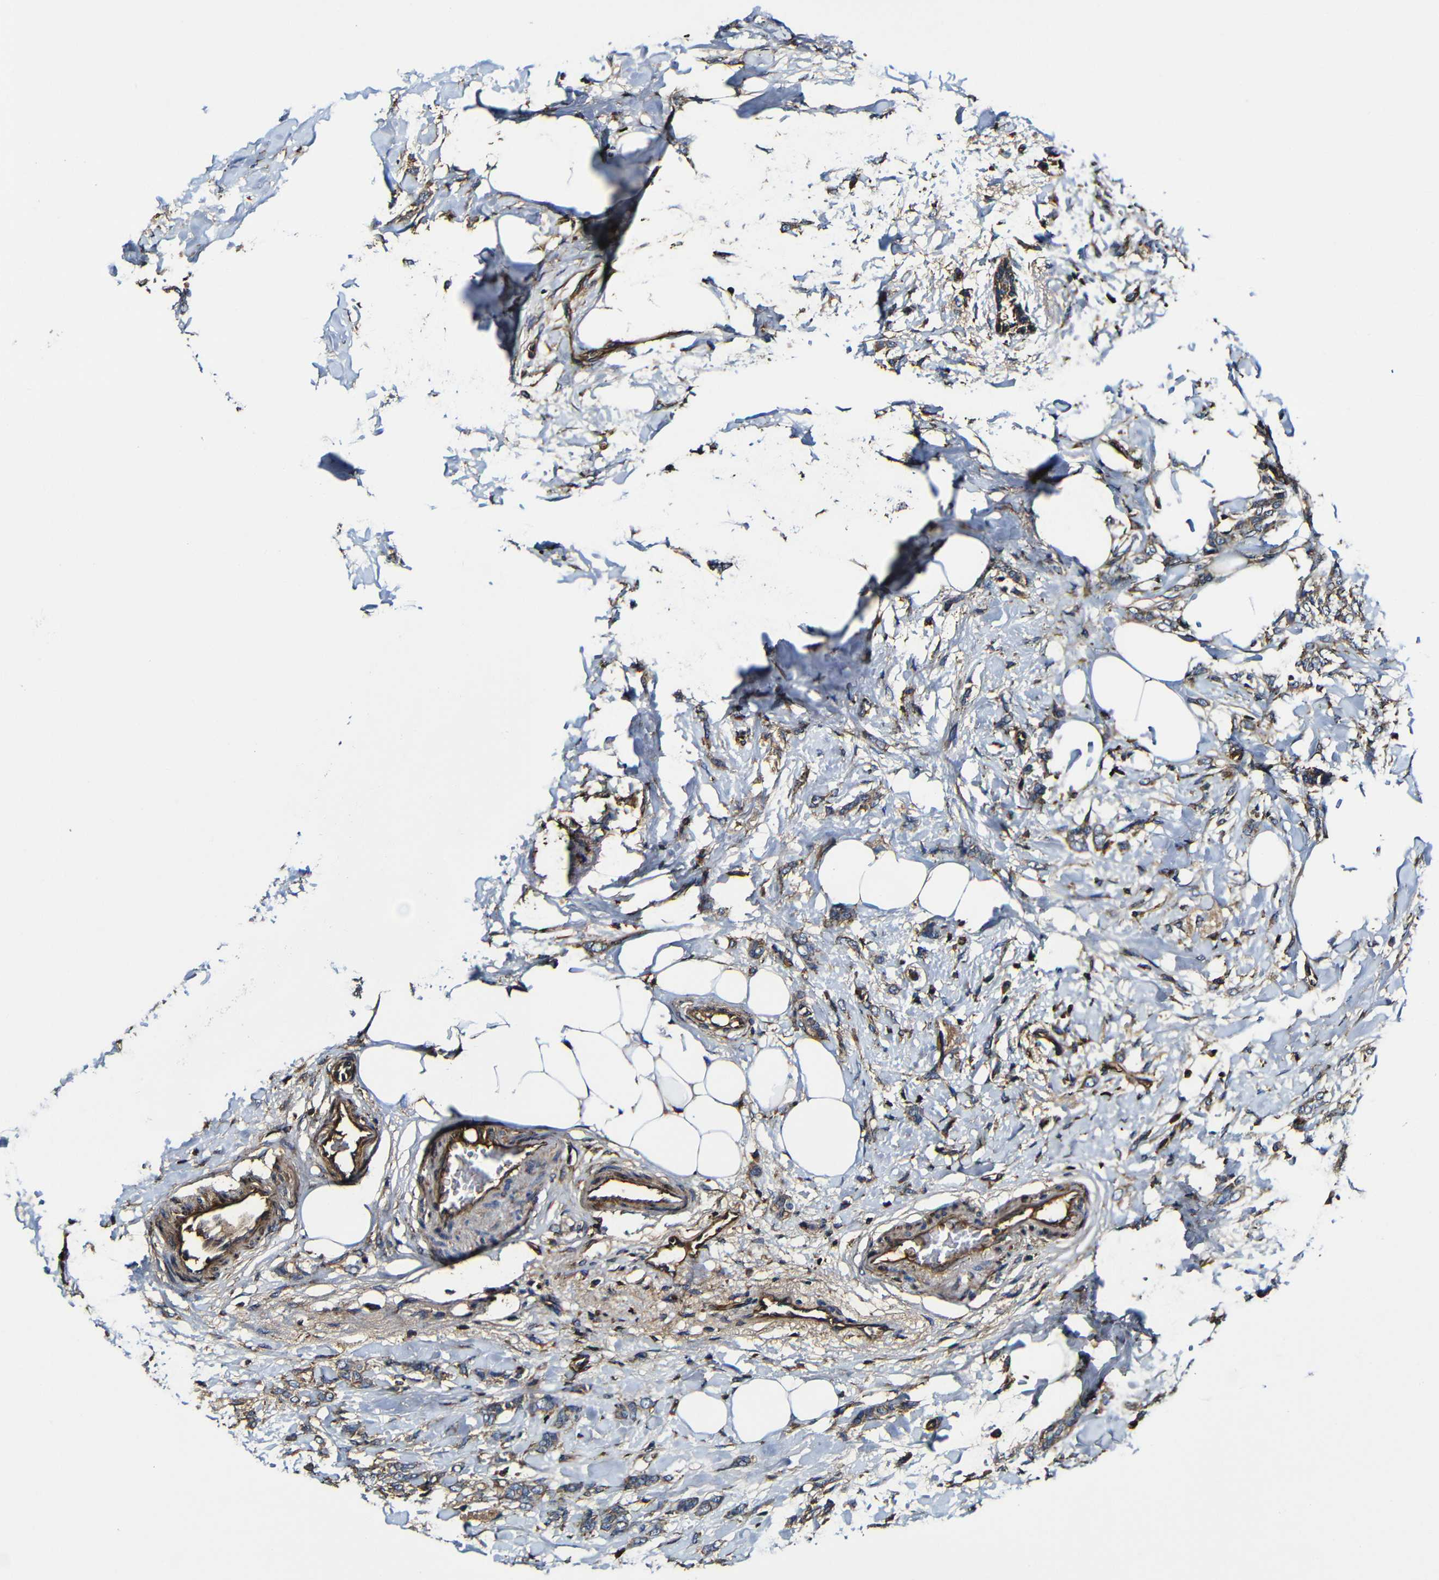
{"staining": {"intensity": "moderate", "quantity": "25%-75%", "location": "cytoplasmic/membranous"}, "tissue": "breast cancer", "cell_type": "Tumor cells", "image_type": "cancer", "snomed": [{"axis": "morphology", "description": "Lobular carcinoma, in situ"}, {"axis": "morphology", "description": "Lobular carcinoma"}, {"axis": "topography", "description": "Breast"}], "caption": "Human breast lobular carcinoma stained with a protein marker displays moderate staining in tumor cells.", "gene": "MSN", "patient": {"sex": "female", "age": 41}}